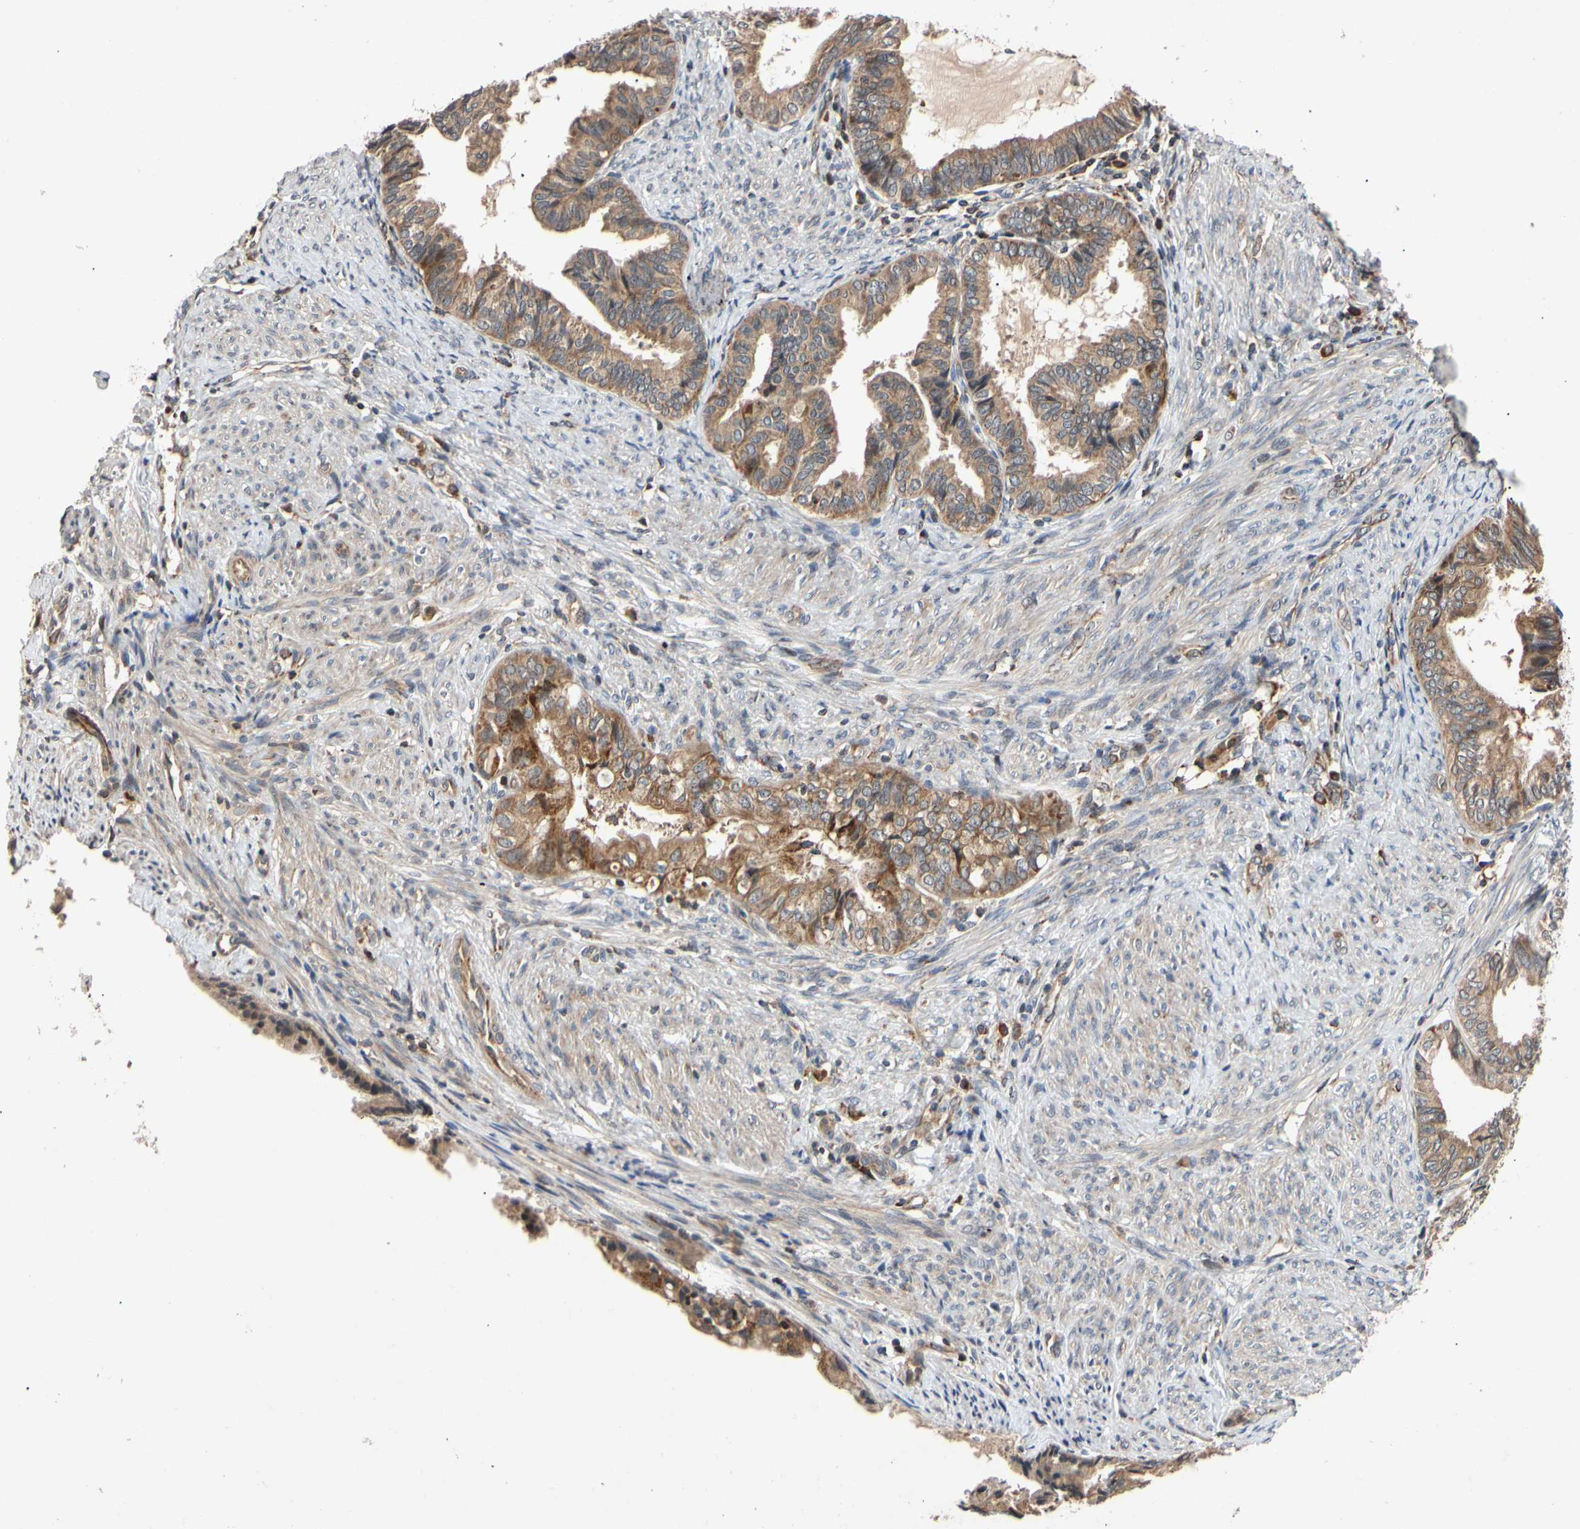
{"staining": {"intensity": "strong", "quantity": ">75%", "location": "cytoplasmic/membranous"}, "tissue": "endometrial cancer", "cell_type": "Tumor cells", "image_type": "cancer", "snomed": [{"axis": "morphology", "description": "Adenocarcinoma, NOS"}, {"axis": "topography", "description": "Endometrium"}], "caption": "The micrograph shows immunohistochemical staining of endometrial adenocarcinoma. There is strong cytoplasmic/membranous positivity is identified in about >75% of tumor cells. (Brightfield microscopy of DAB IHC at high magnification).", "gene": "MRPS22", "patient": {"sex": "female", "age": 86}}